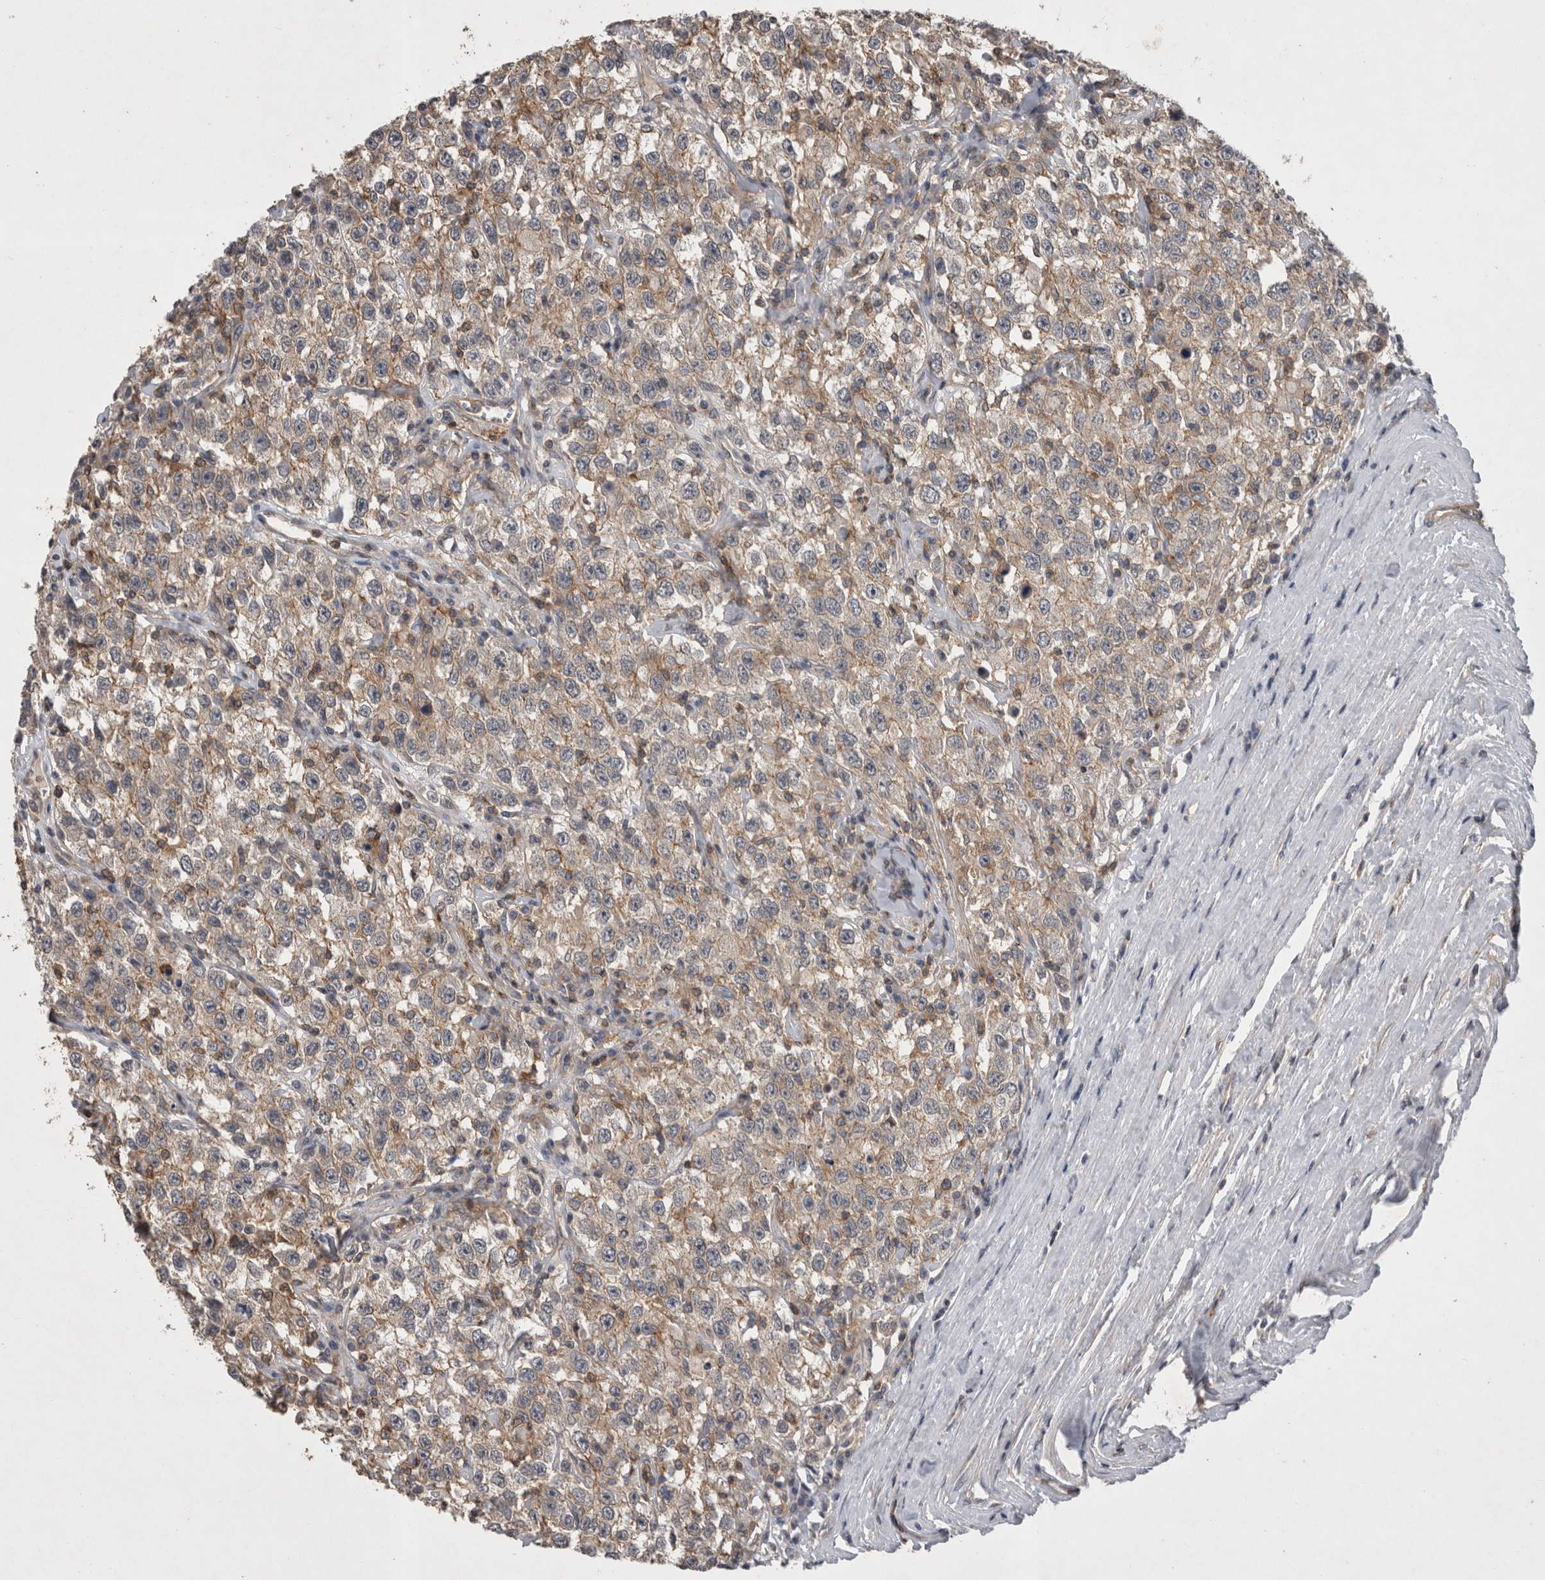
{"staining": {"intensity": "weak", "quantity": ">75%", "location": "cytoplasmic/membranous"}, "tissue": "testis cancer", "cell_type": "Tumor cells", "image_type": "cancer", "snomed": [{"axis": "morphology", "description": "Seminoma, NOS"}, {"axis": "topography", "description": "Testis"}], "caption": "IHC (DAB) staining of human seminoma (testis) reveals weak cytoplasmic/membranous protein positivity in about >75% of tumor cells.", "gene": "SPATA48", "patient": {"sex": "male", "age": 41}}